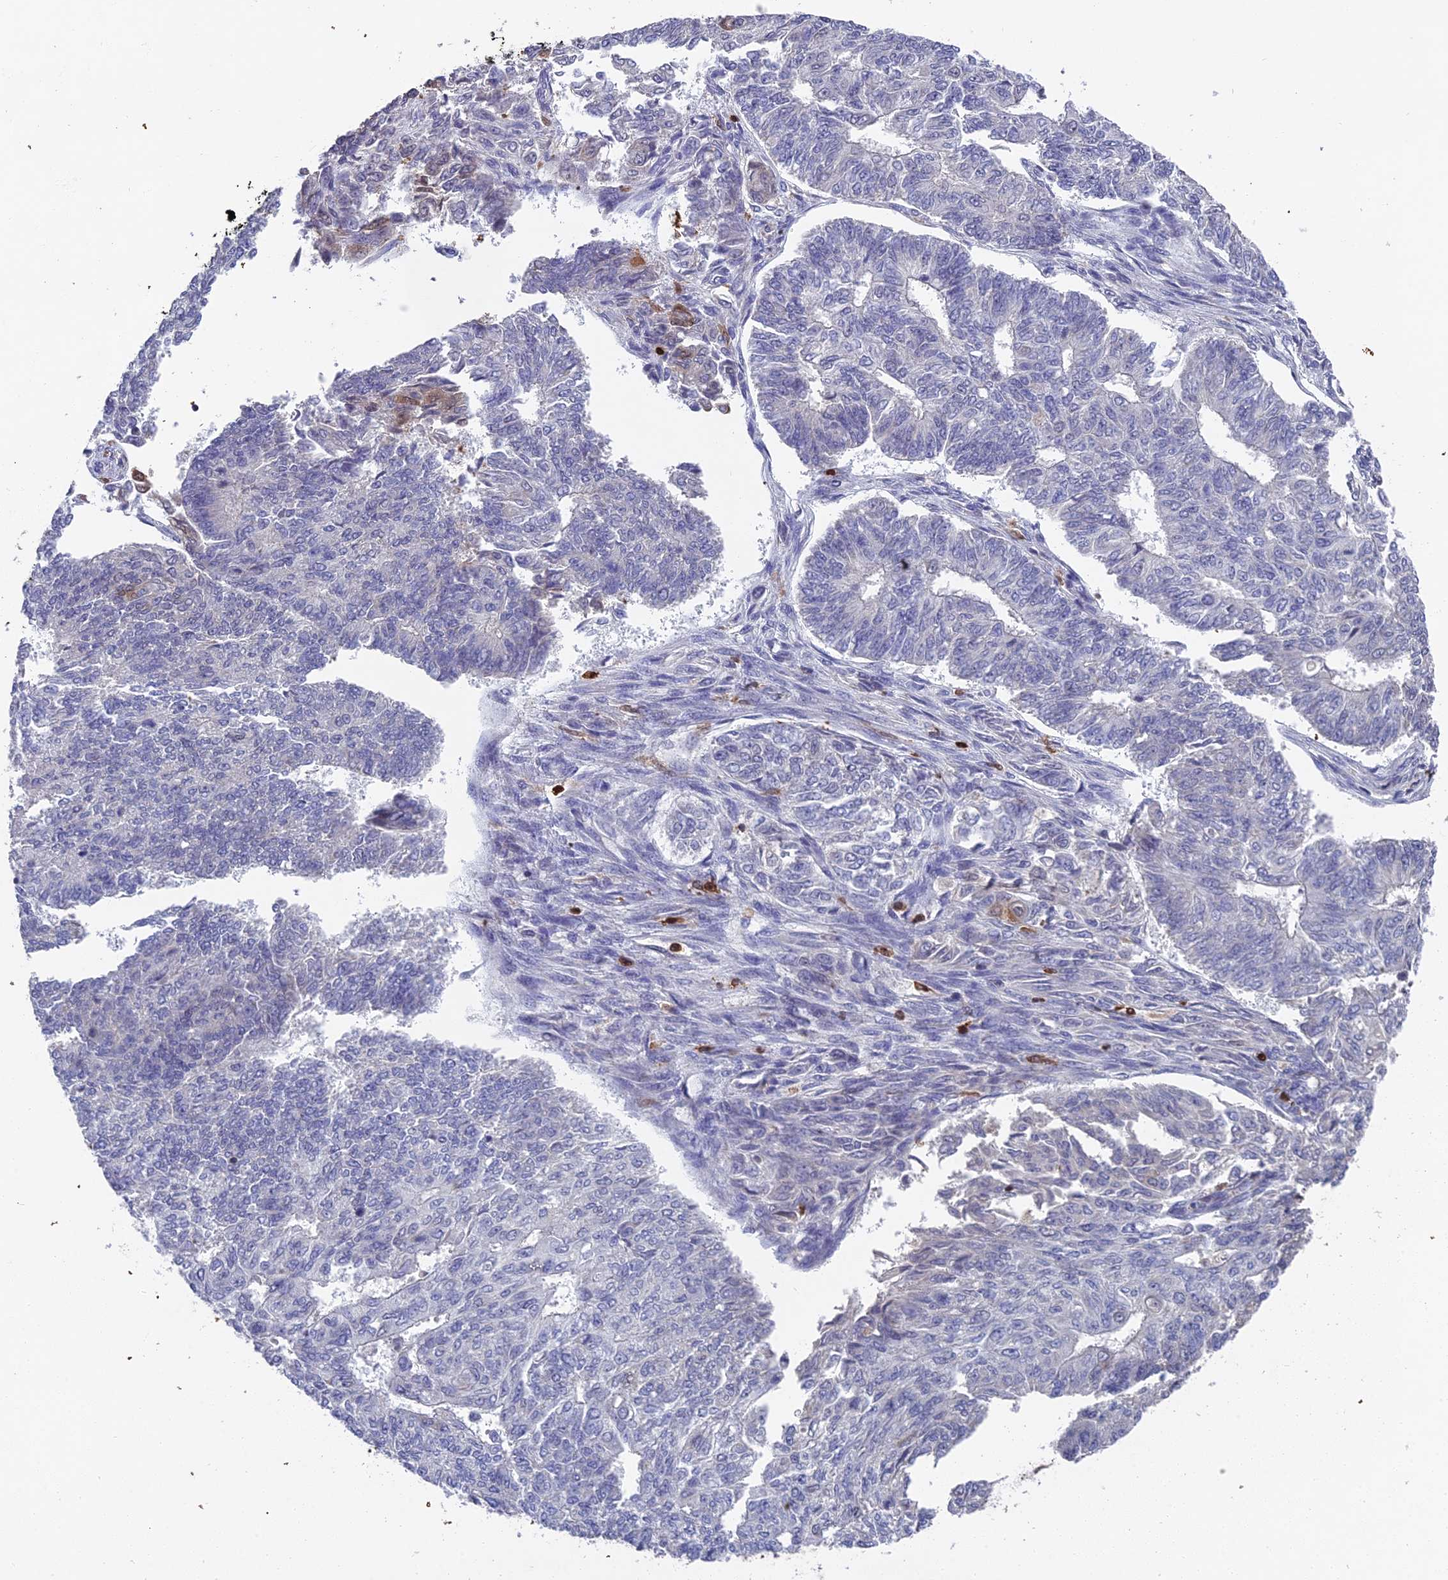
{"staining": {"intensity": "negative", "quantity": "none", "location": "none"}, "tissue": "endometrial cancer", "cell_type": "Tumor cells", "image_type": "cancer", "snomed": [{"axis": "morphology", "description": "Adenocarcinoma, NOS"}, {"axis": "topography", "description": "Endometrium"}], "caption": "An immunohistochemistry histopathology image of endometrial cancer is shown. There is no staining in tumor cells of endometrial cancer.", "gene": "GALK2", "patient": {"sex": "female", "age": 32}}